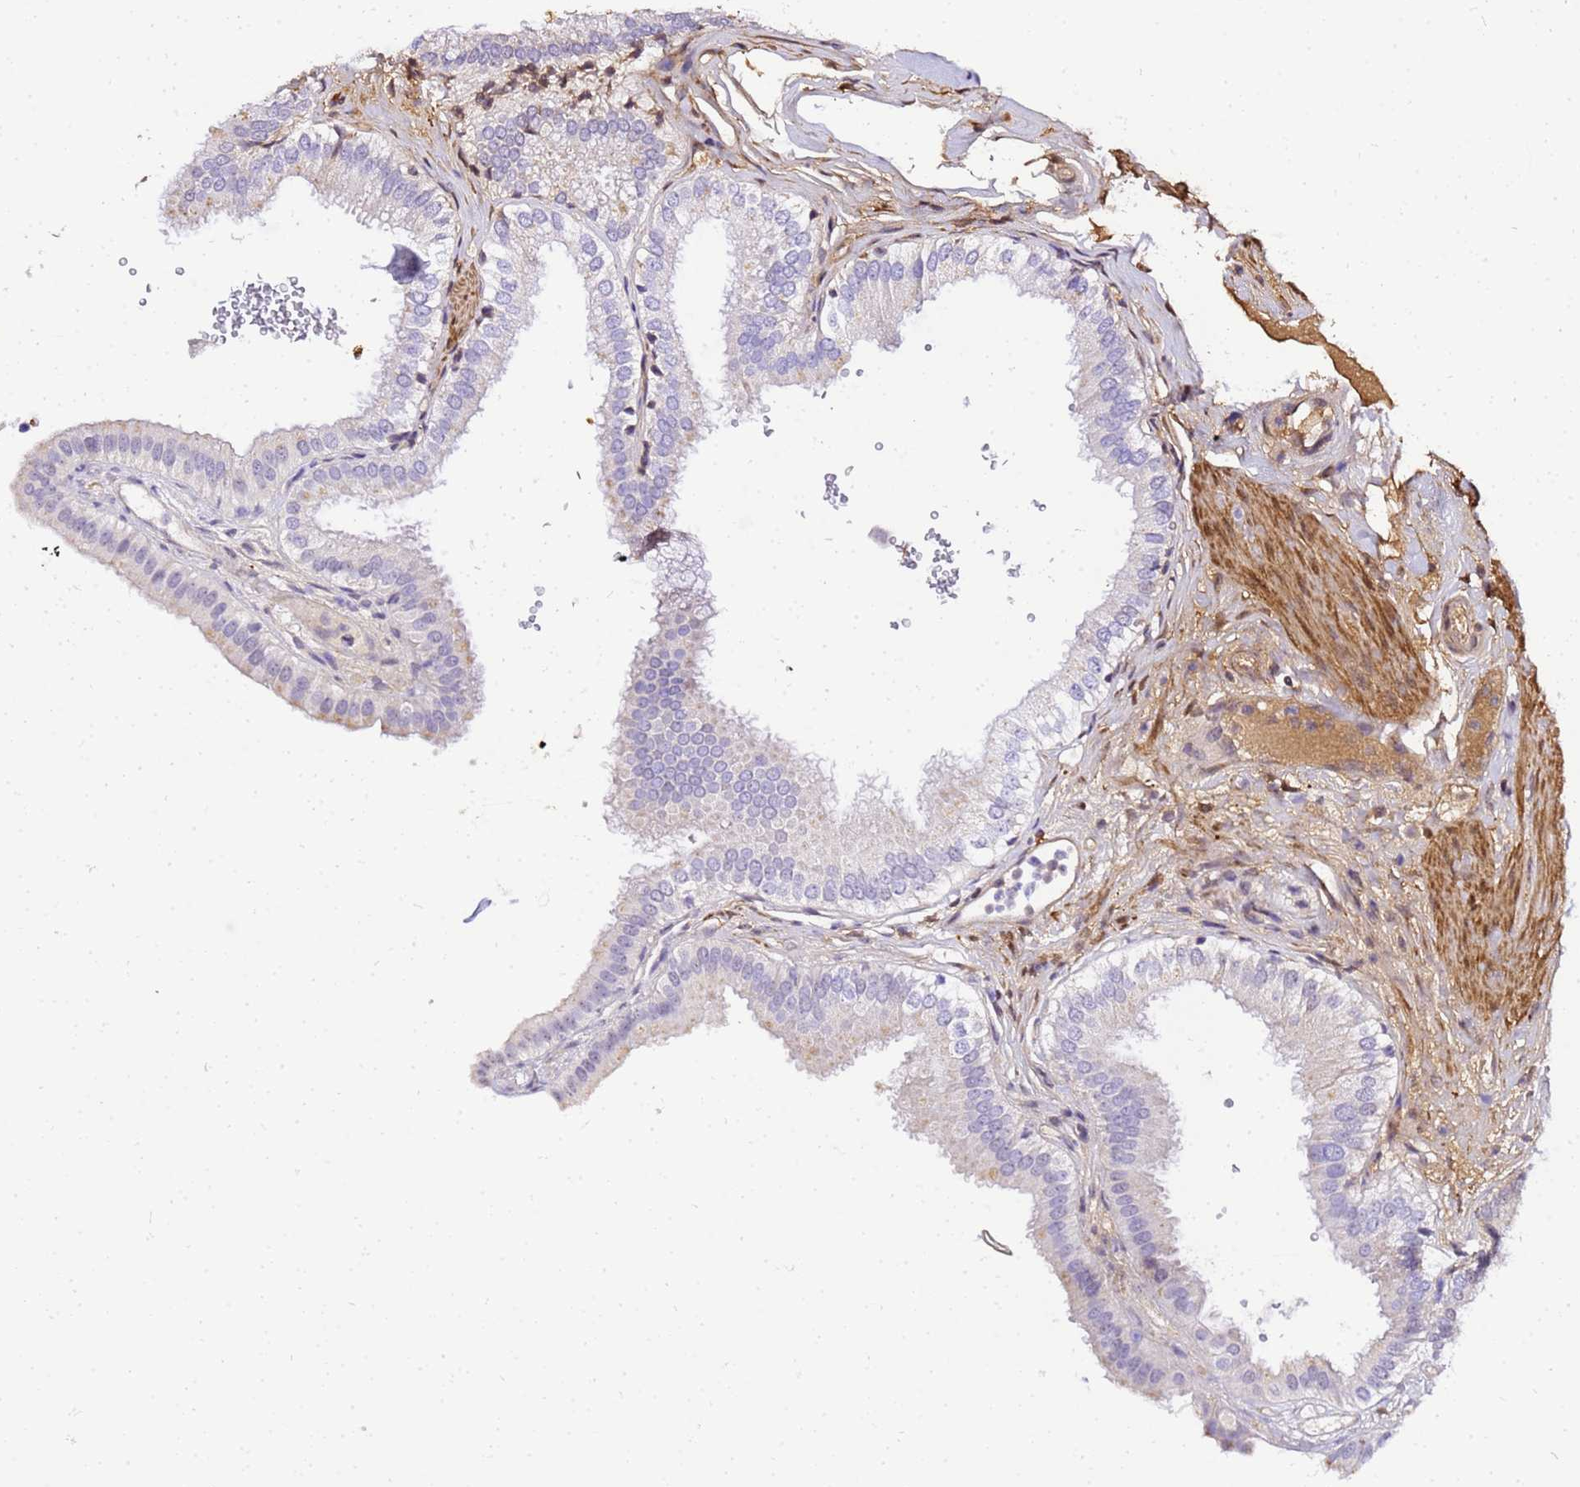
{"staining": {"intensity": "negative", "quantity": "none", "location": "none"}, "tissue": "gallbladder", "cell_type": "Glandular cells", "image_type": "normal", "snomed": [{"axis": "morphology", "description": "Normal tissue, NOS"}, {"axis": "topography", "description": "Gallbladder"}], "caption": "Immunohistochemical staining of benign human gallbladder reveals no significant positivity in glandular cells.", "gene": "HSPB6", "patient": {"sex": "female", "age": 61}}